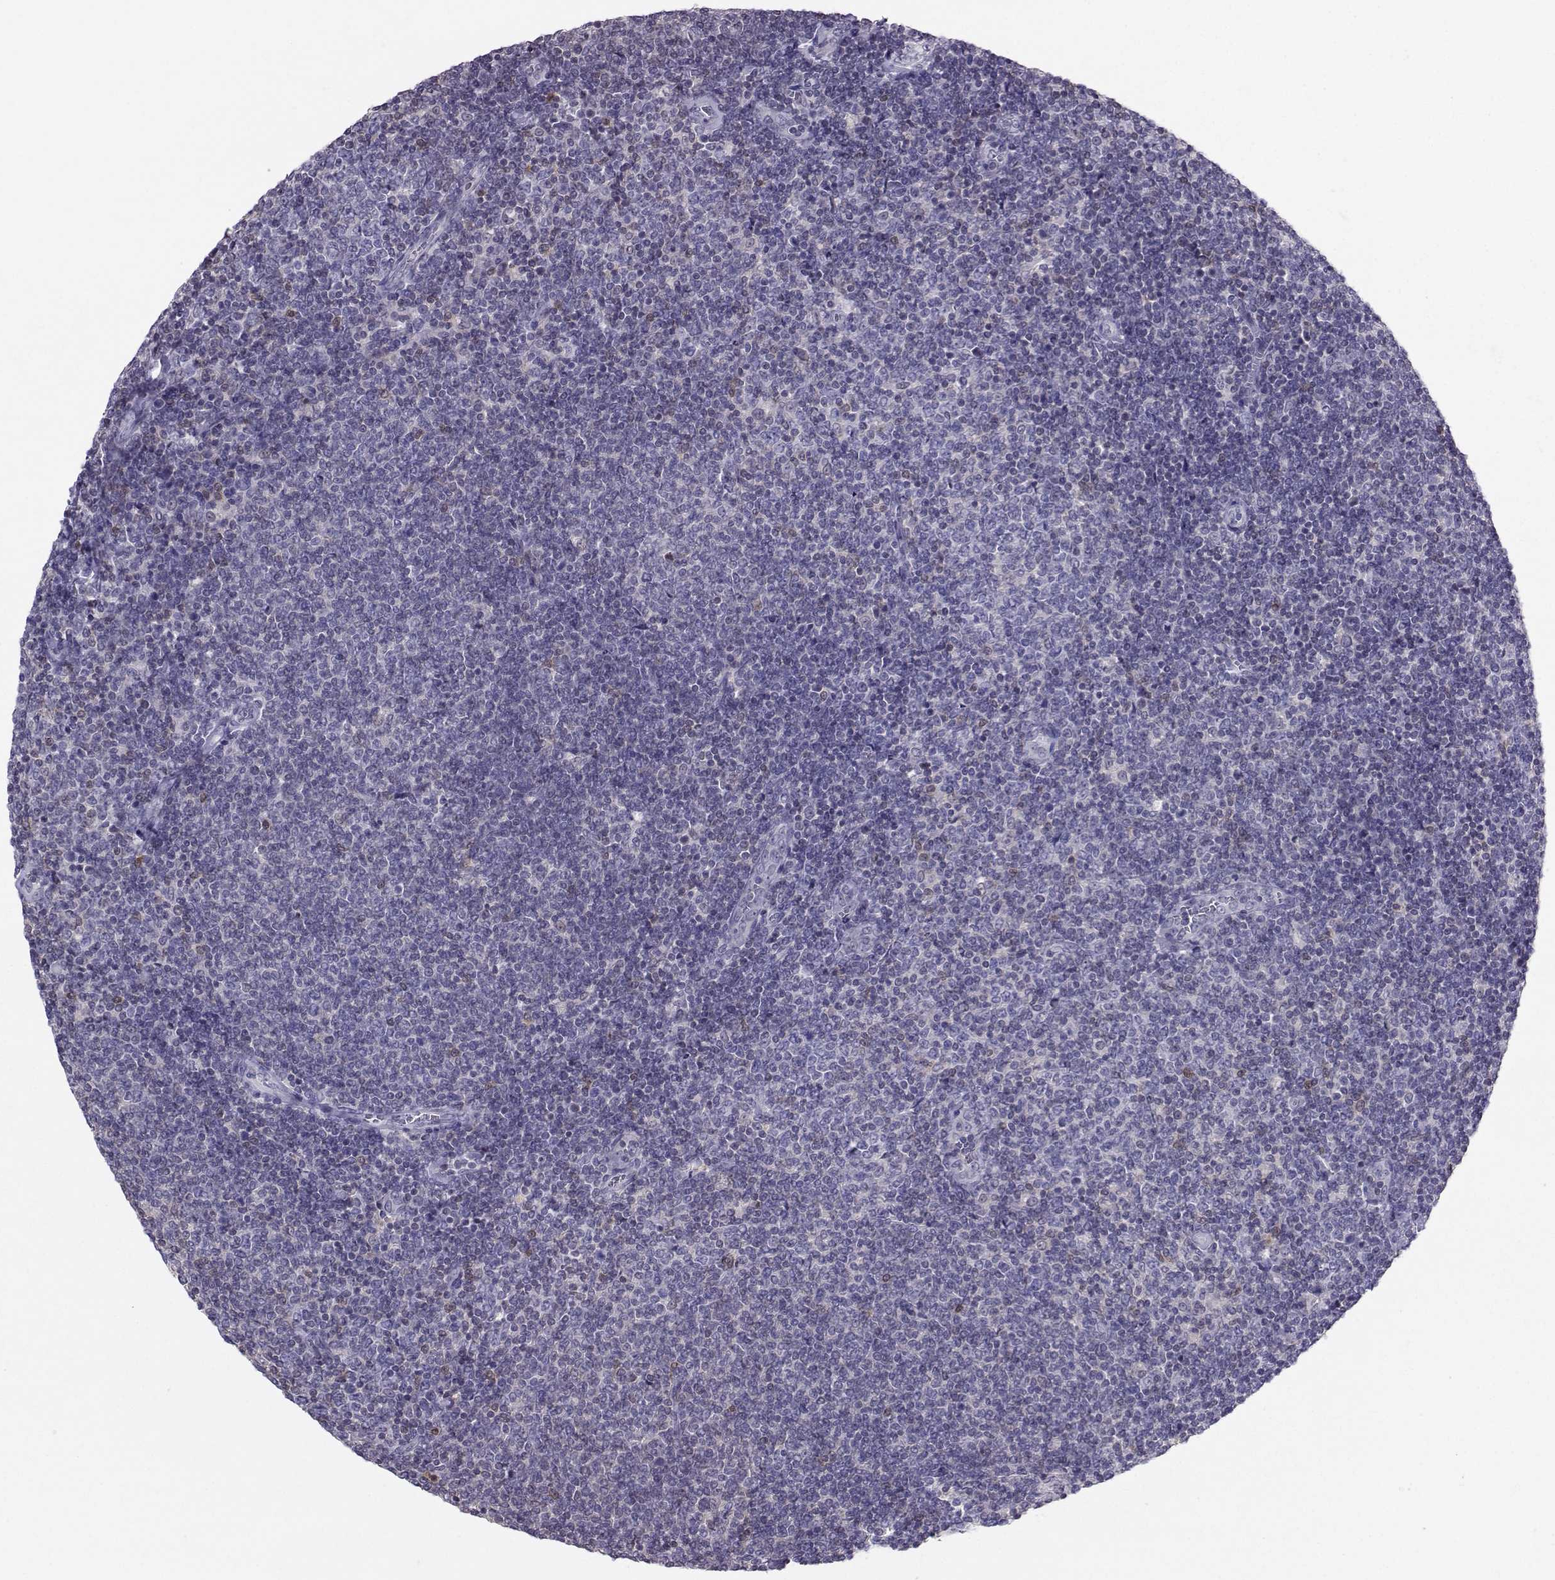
{"staining": {"intensity": "negative", "quantity": "none", "location": "none"}, "tissue": "lymphoma", "cell_type": "Tumor cells", "image_type": "cancer", "snomed": [{"axis": "morphology", "description": "Malignant lymphoma, non-Hodgkin's type, Low grade"}, {"axis": "topography", "description": "Lymph node"}], "caption": "Lymphoma stained for a protein using immunohistochemistry (IHC) shows no expression tumor cells.", "gene": "PGK1", "patient": {"sex": "male", "age": 52}}